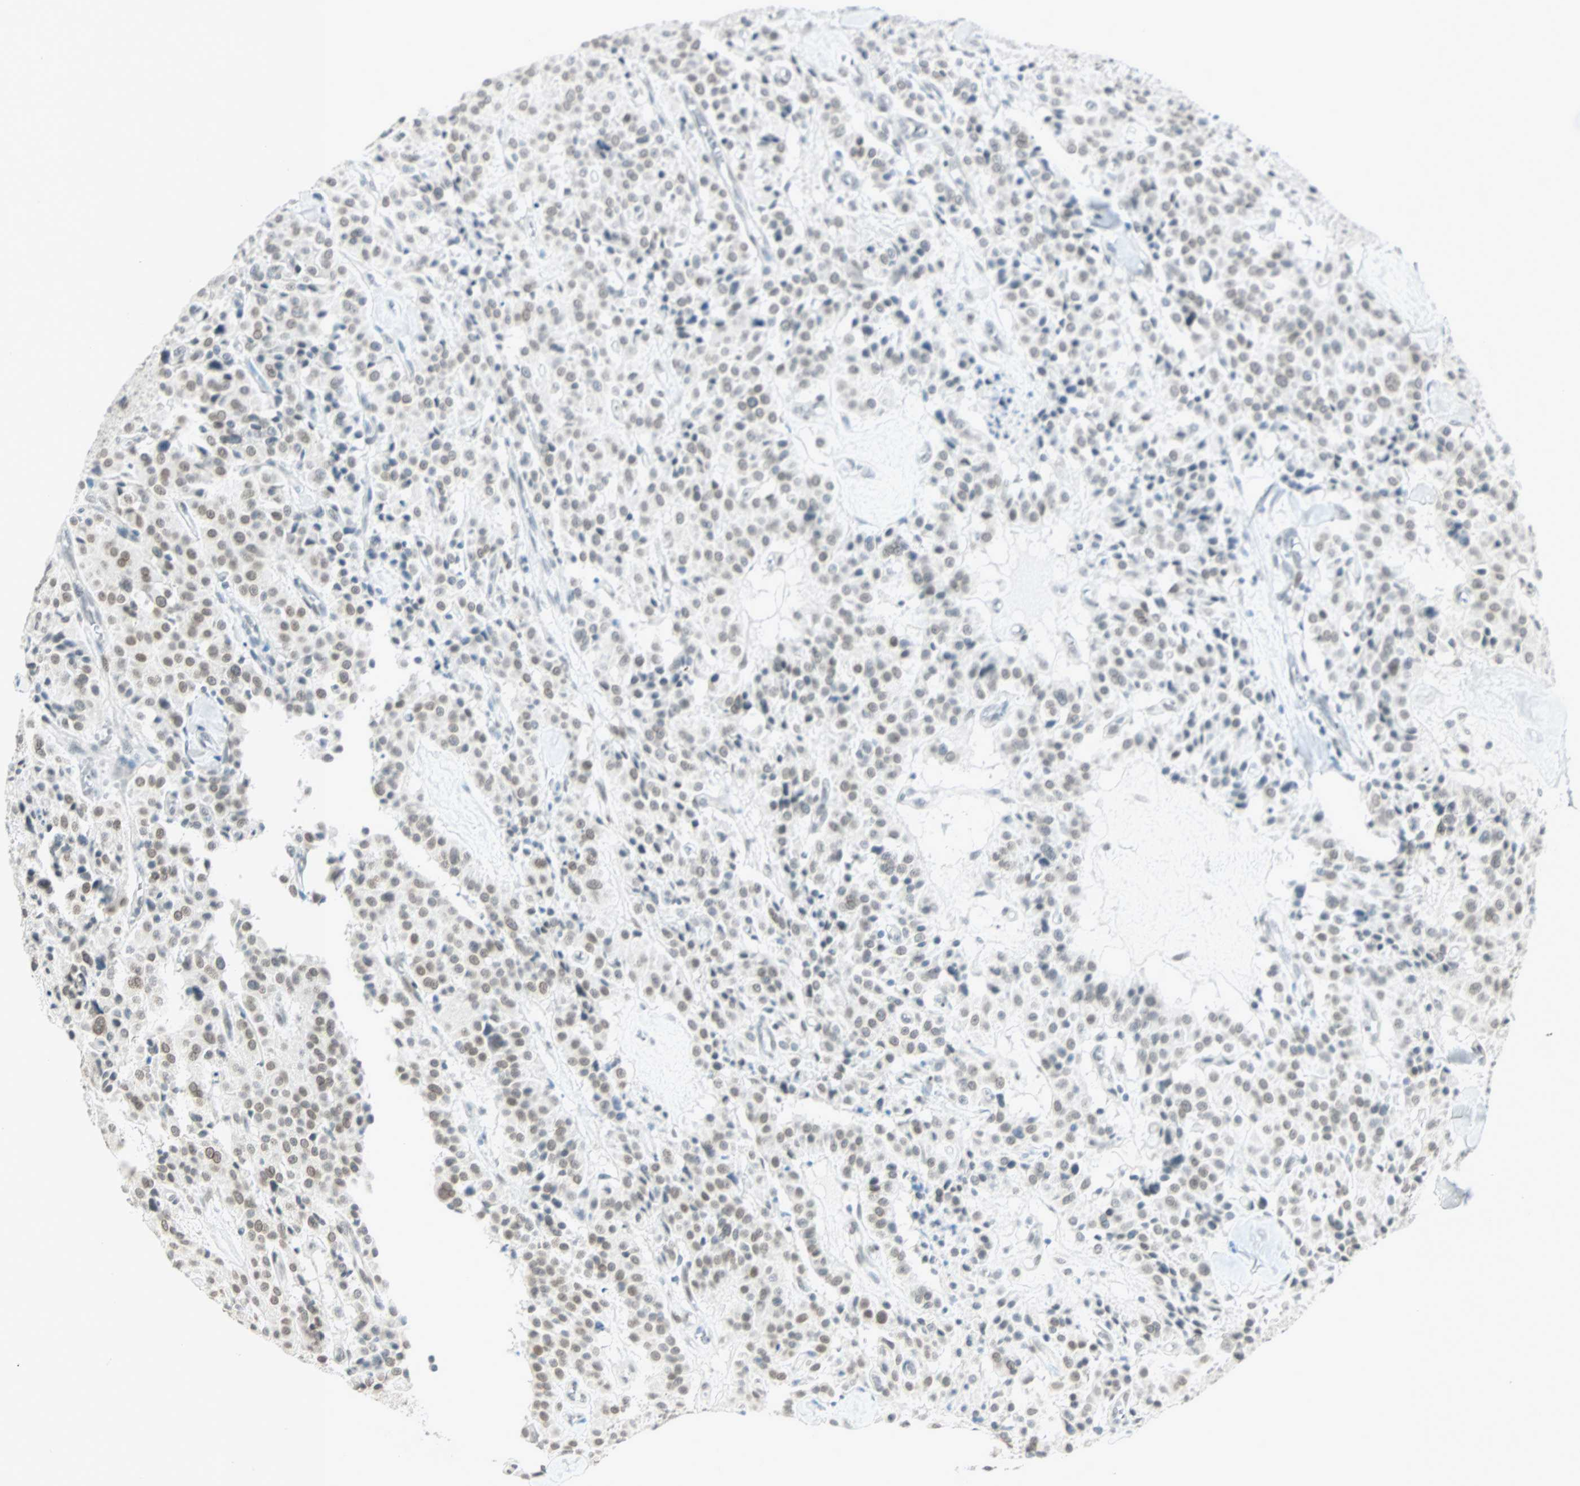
{"staining": {"intensity": "weak", "quantity": "<25%", "location": "nuclear"}, "tissue": "carcinoid", "cell_type": "Tumor cells", "image_type": "cancer", "snomed": [{"axis": "morphology", "description": "Carcinoid, malignant, NOS"}, {"axis": "topography", "description": "Lung"}], "caption": "Immunohistochemistry (IHC) image of neoplastic tissue: malignant carcinoid stained with DAB reveals no significant protein positivity in tumor cells.", "gene": "BCAN", "patient": {"sex": "male", "age": 30}}